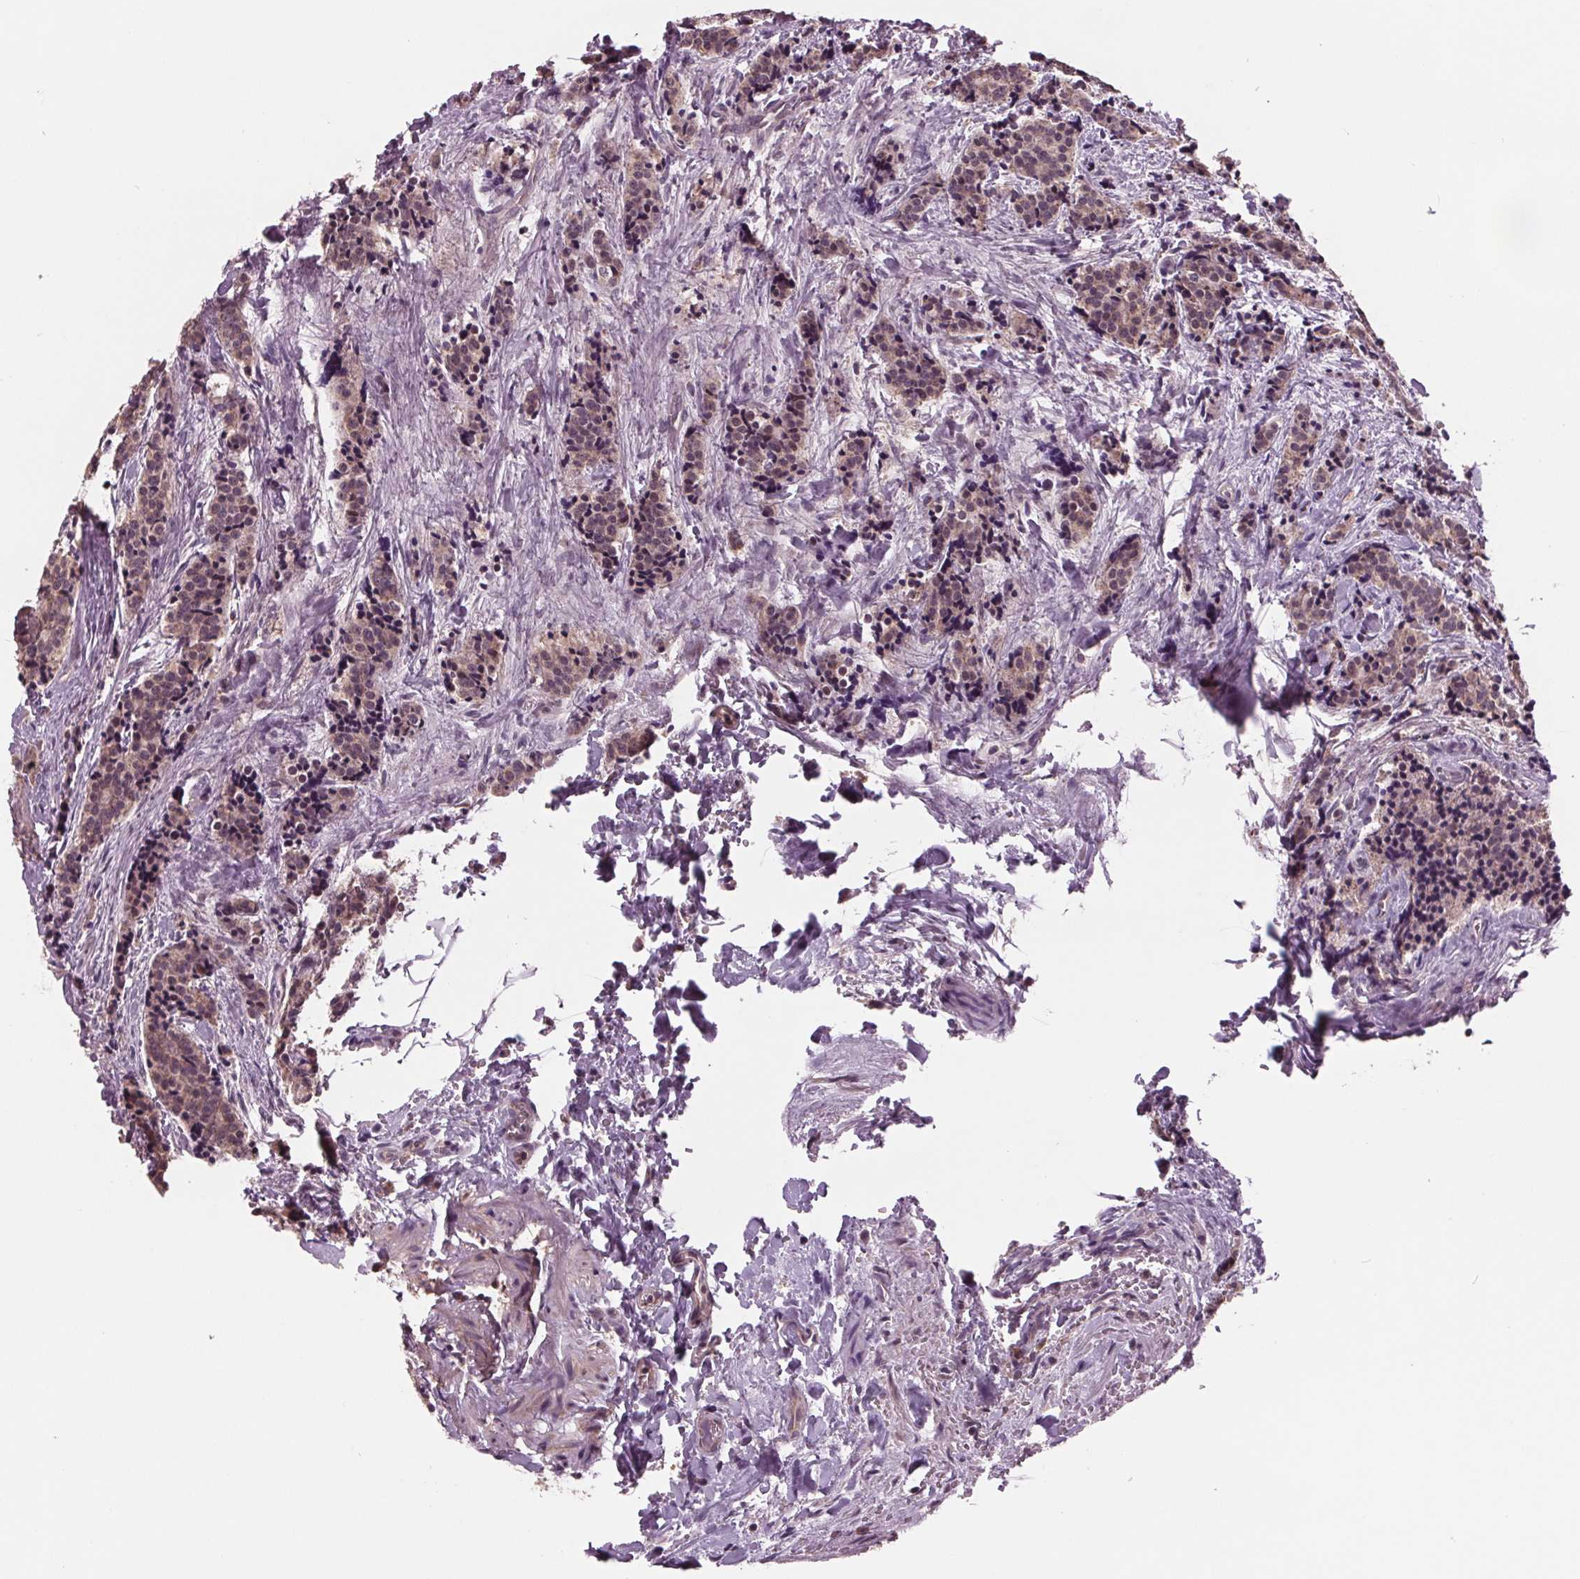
{"staining": {"intensity": "weak", "quantity": "25%-75%", "location": "cytoplasmic/membranous"}, "tissue": "carcinoid", "cell_type": "Tumor cells", "image_type": "cancer", "snomed": [{"axis": "morphology", "description": "Carcinoid, malignant, NOS"}, {"axis": "topography", "description": "Small intestine"}], "caption": "Carcinoid stained with immunohistochemistry shows weak cytoplasmic/membranous positivity in about 25%-75% of tumor cells.", "gene": "MAPK8", "patient": {"sex": "female", "age": 73}}